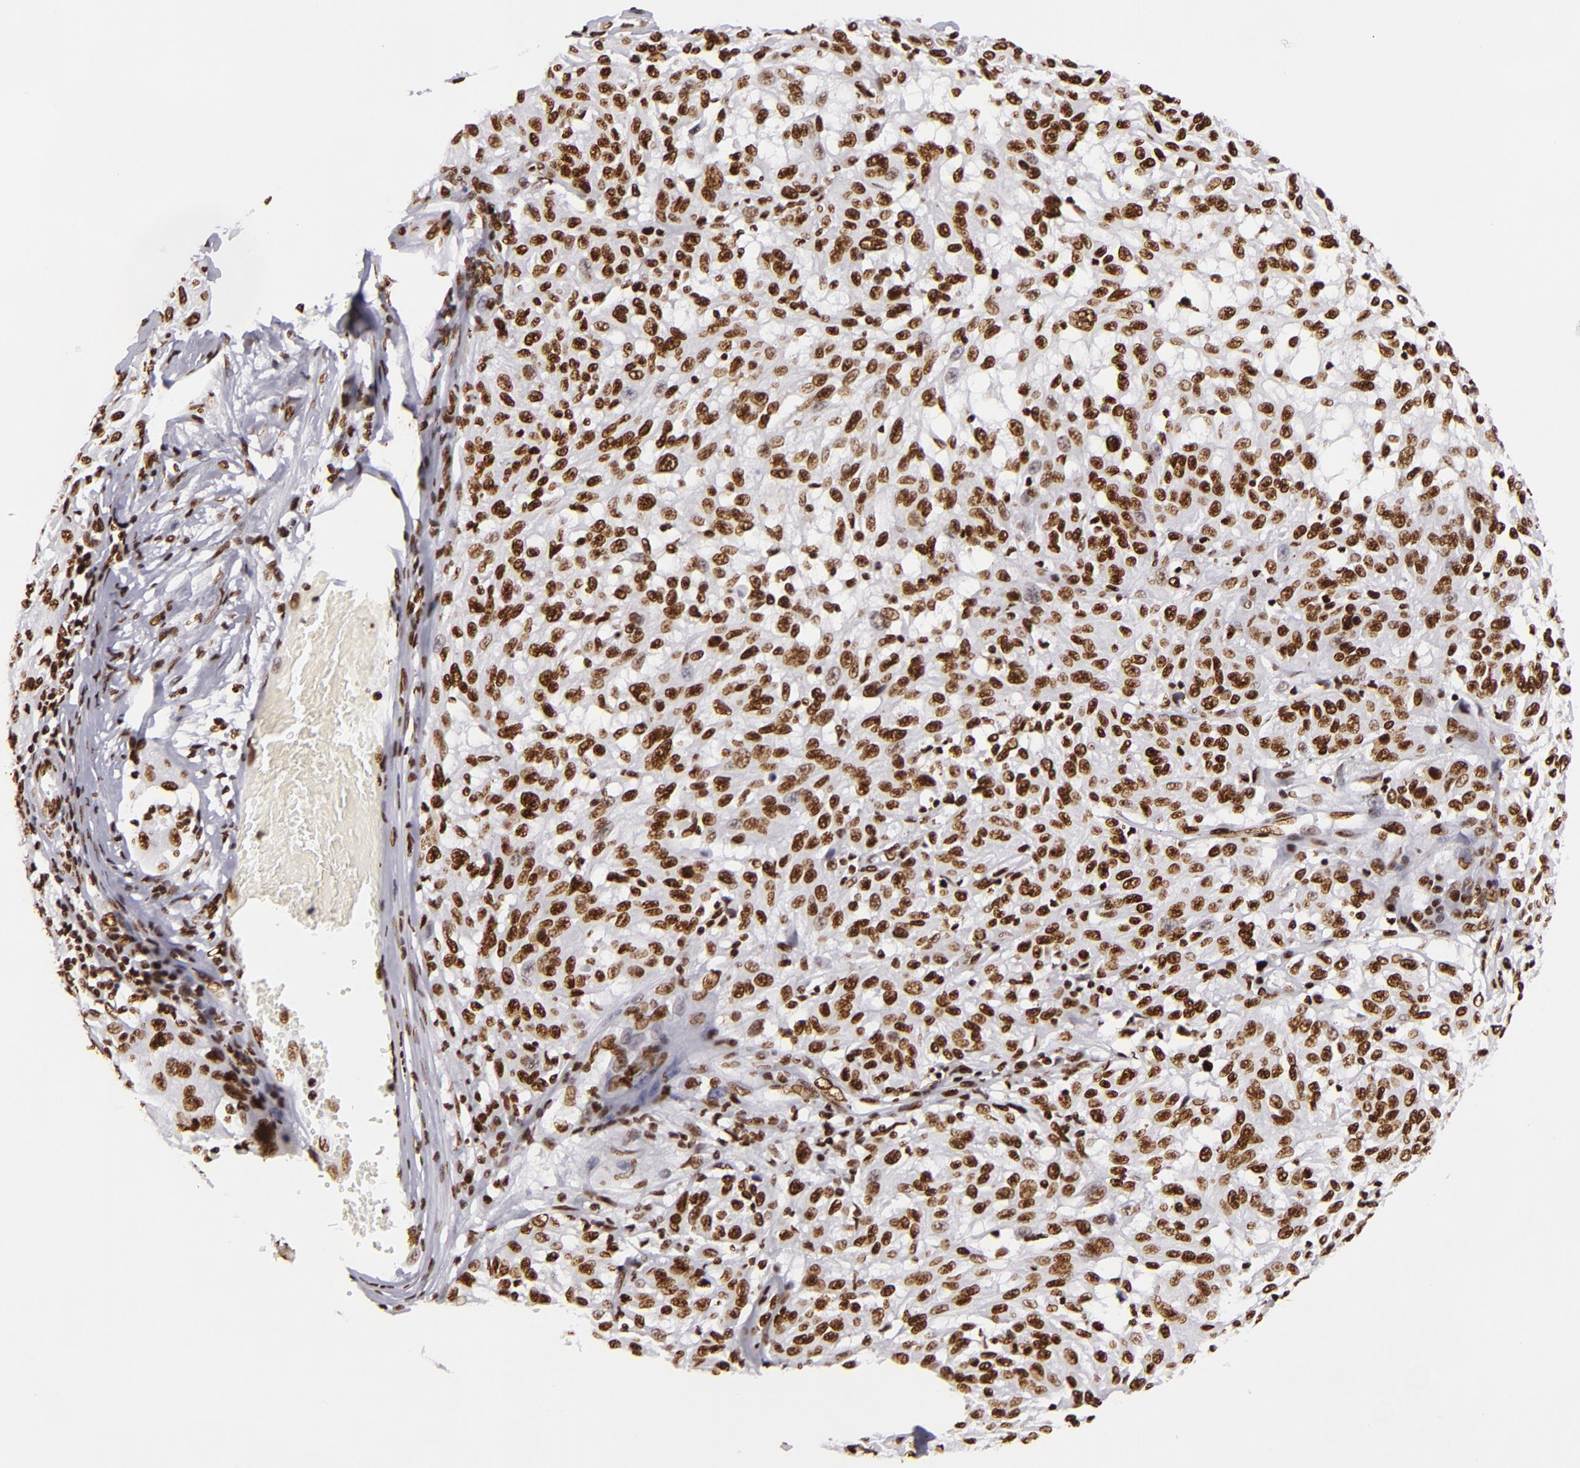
{"staining": {"intensity": "strong", "quantity": ">75%", "location": "nuclear"}, "tissue": "melanoma", "cell_type": "Tumor cells", "image_type": "cancer", "snomed": [{"axis": "morphology", "description": "Malignant melanoma, NOS"}, {"axis": "topography", "description": "Skin"}], "caption": "Protein expression analysis of malignant melanoma displays strong nuclear positivity in approximately >75% of tumor cells.", "gene": "SAFB", "patient": {"sex": "female", "age": 77}}